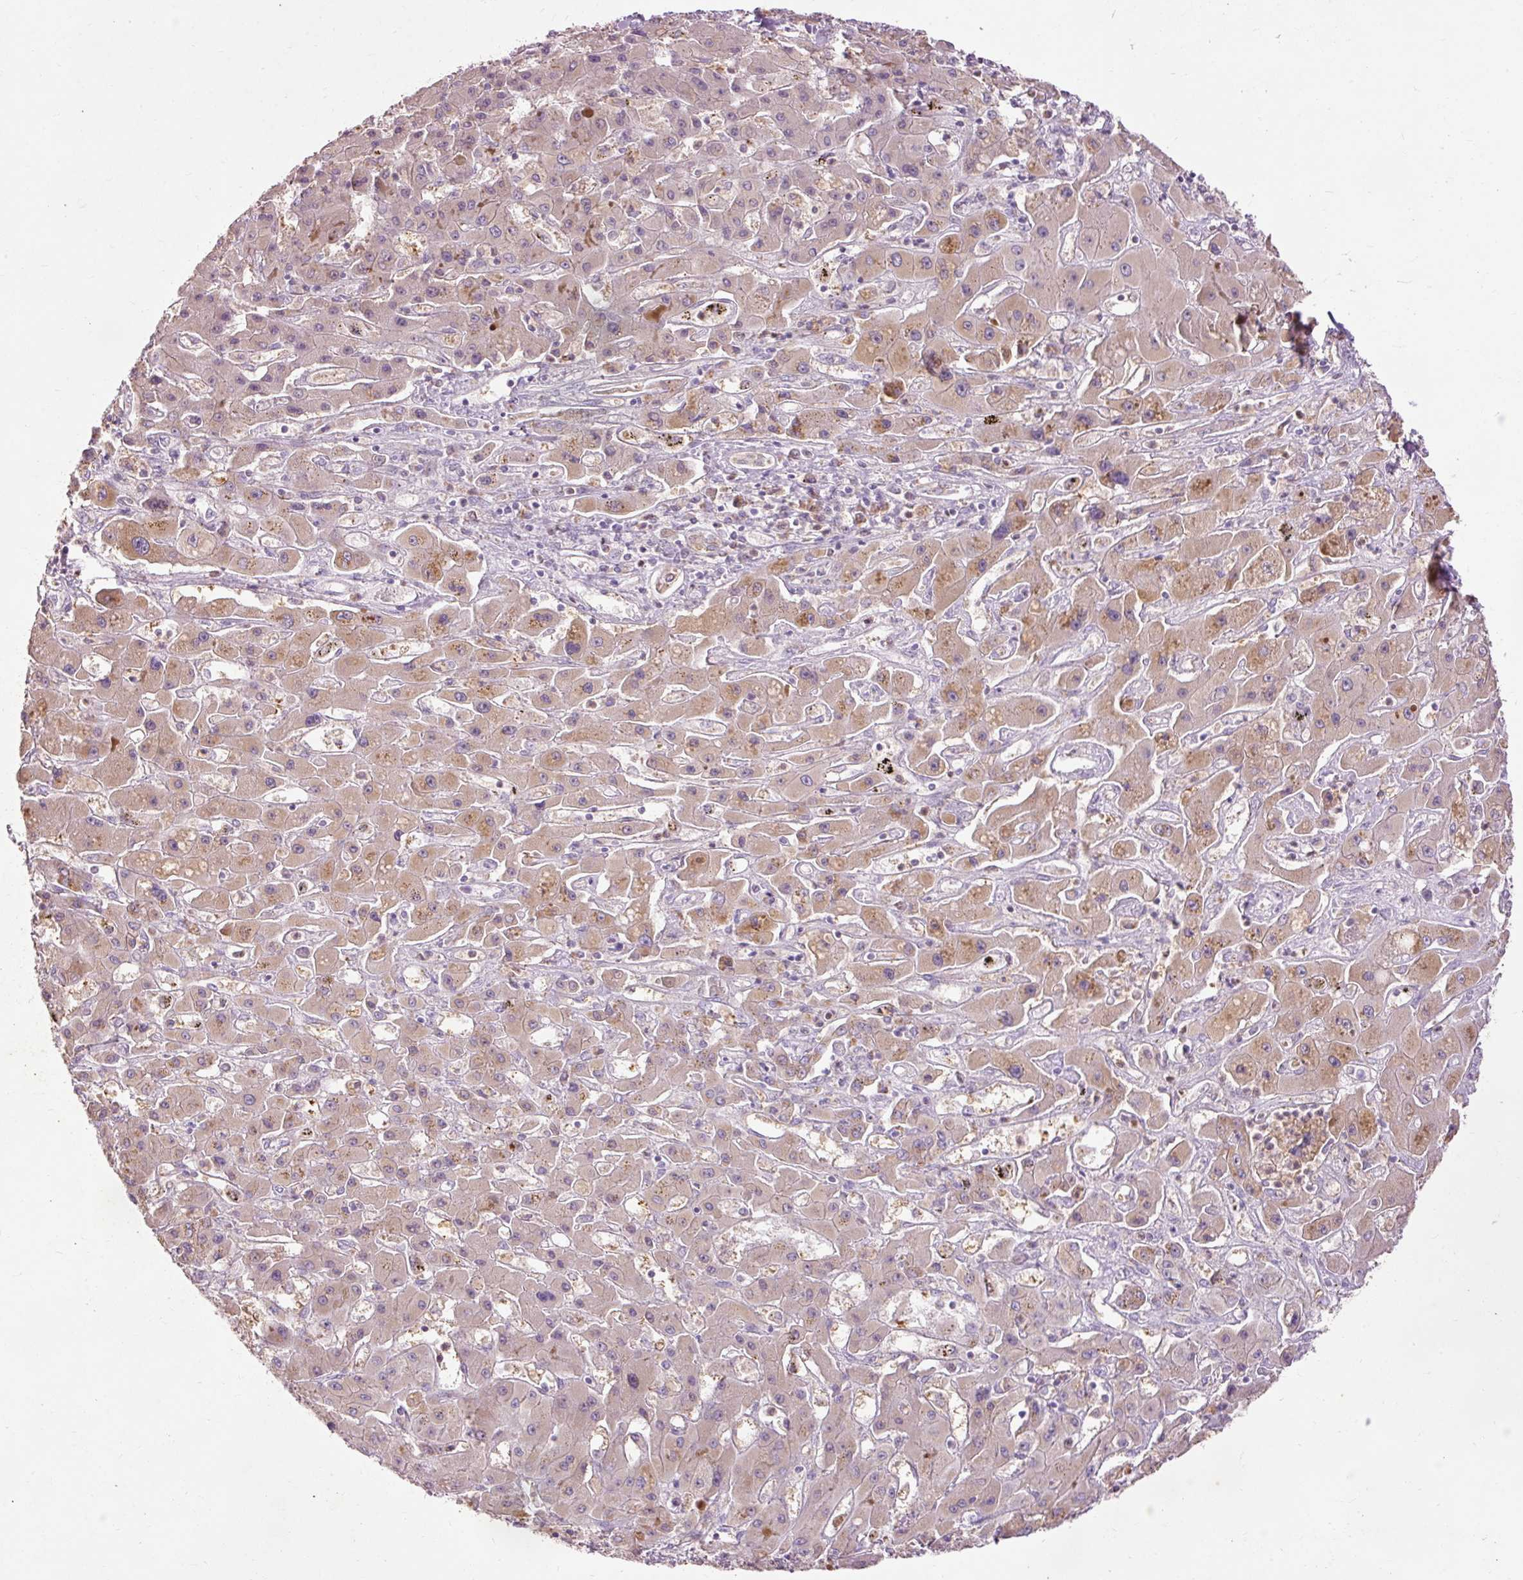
{"staining": {"intensity": "moderate", "quantity": ">75%", "location": "cytoplasmic/membranous"}, "tissue": "liver cancer", "cell_type": "Tumor cells", "image_type": "cancer", "snomed": [{"axis": "morphology", "description": "Cholangiocarcinoma"}, {"axis": "topography", "description": "Liver"}], "caption": "This histopathology image reveals liver cancer (cholangiocarcinoma) stained with immunohistochemistry to label a protein in brown. The cytoplasmic/membranous of tumor cells show moderate positivity for the protein. Nuclei are counter-stained blue.", "gene": "PRDX5", "patient": {"sex": "male", "age": 67}}